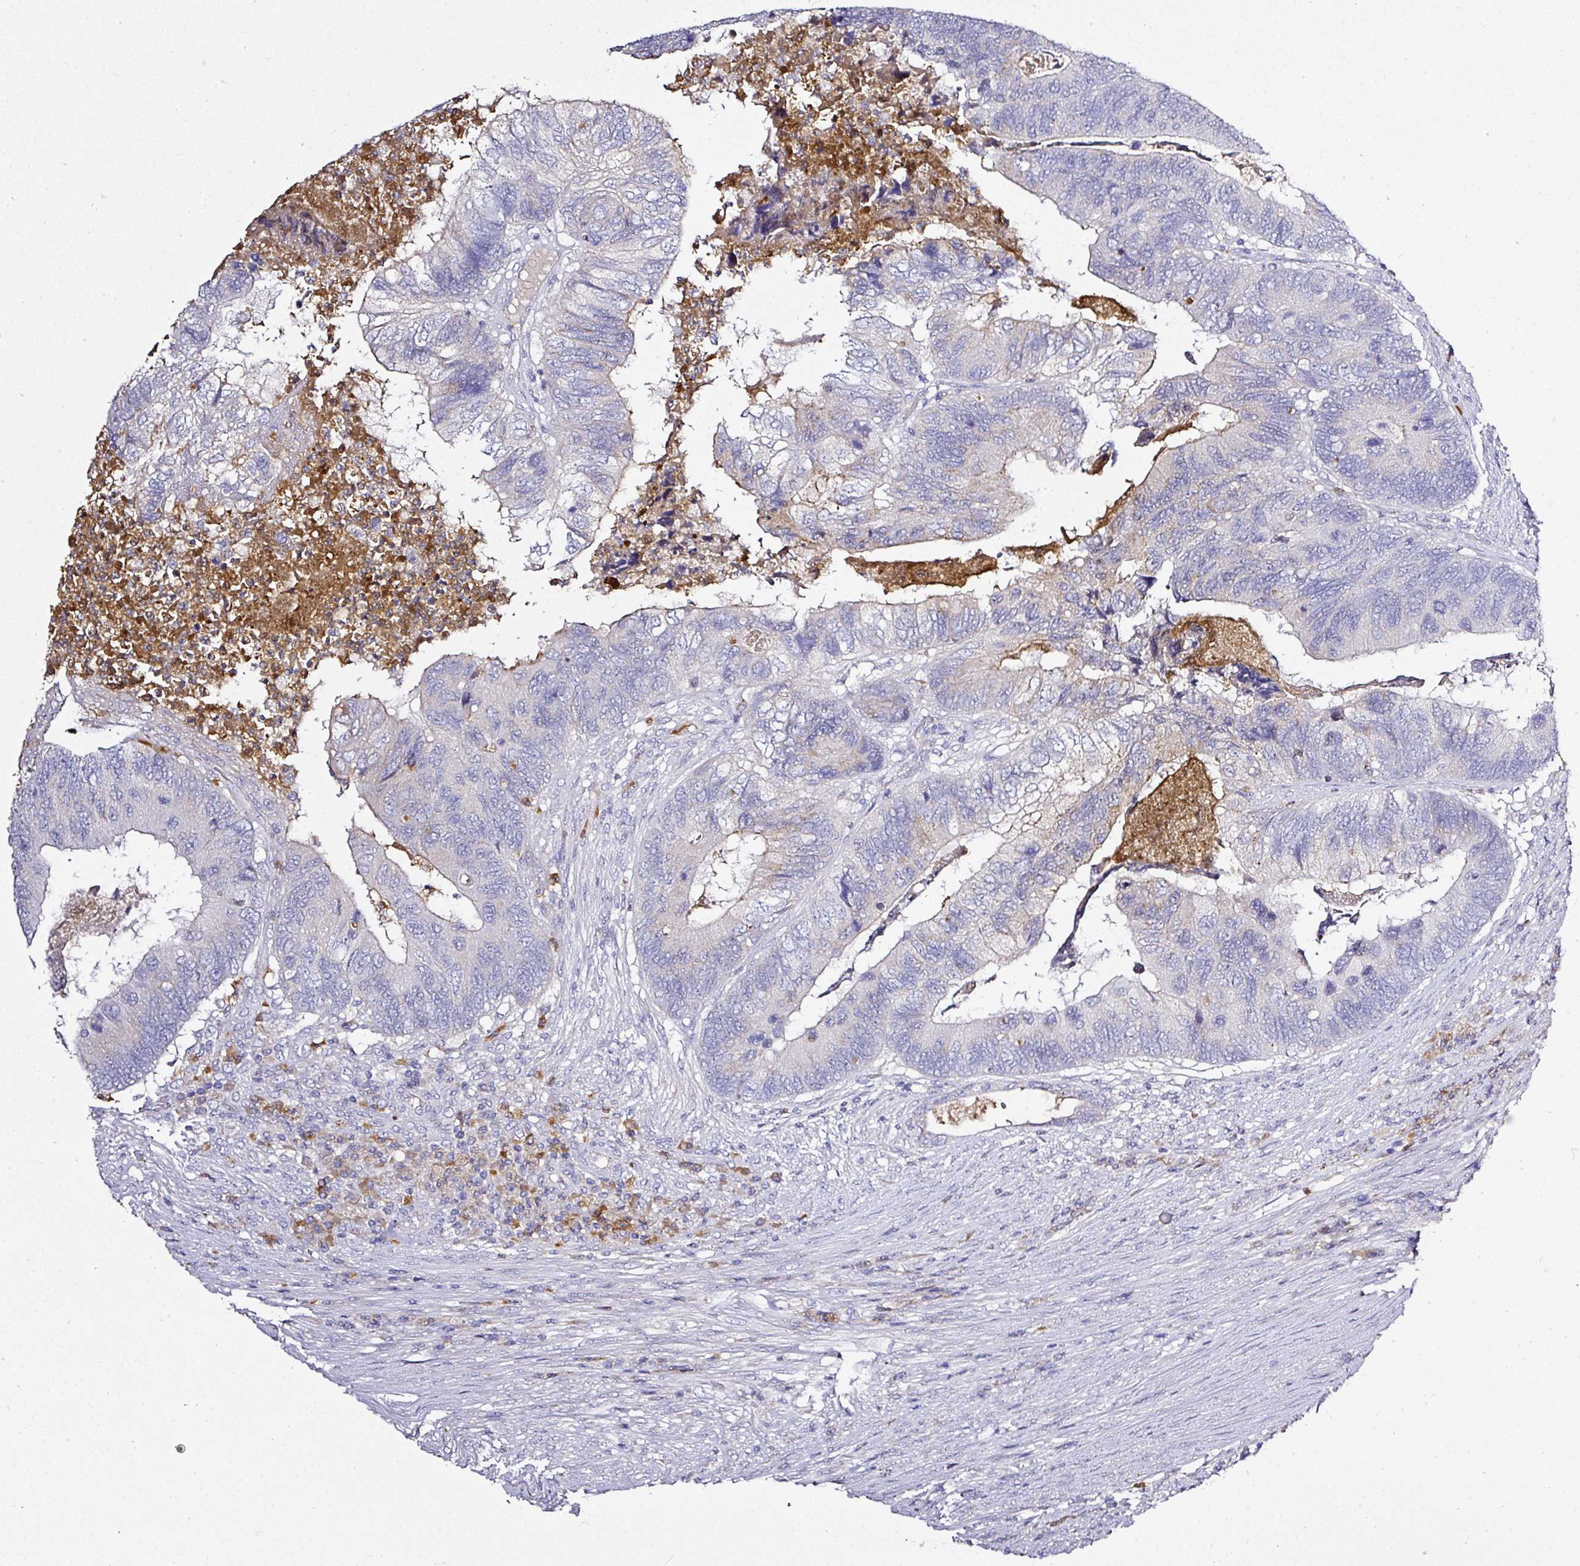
{"staining": {"intensity": "negative", "quantity": "none", "location": "none"}, "tissue": "colorectal cancer", "cell_type": "Tumor cells", "image_type": "cancer", "snomed": [{"axis": "morphology", "description": "Adenocarcinoma, NOS"}, {"axis": "topography", "description": "Colon"}], "caption": "DAB immunohistochemical staining of colorectal cancer (adenocarcinoma) reveals no significant positivity in tumor cells.", "gene": "CAB39L", "patient": {"sex": "female", "age": 67}}